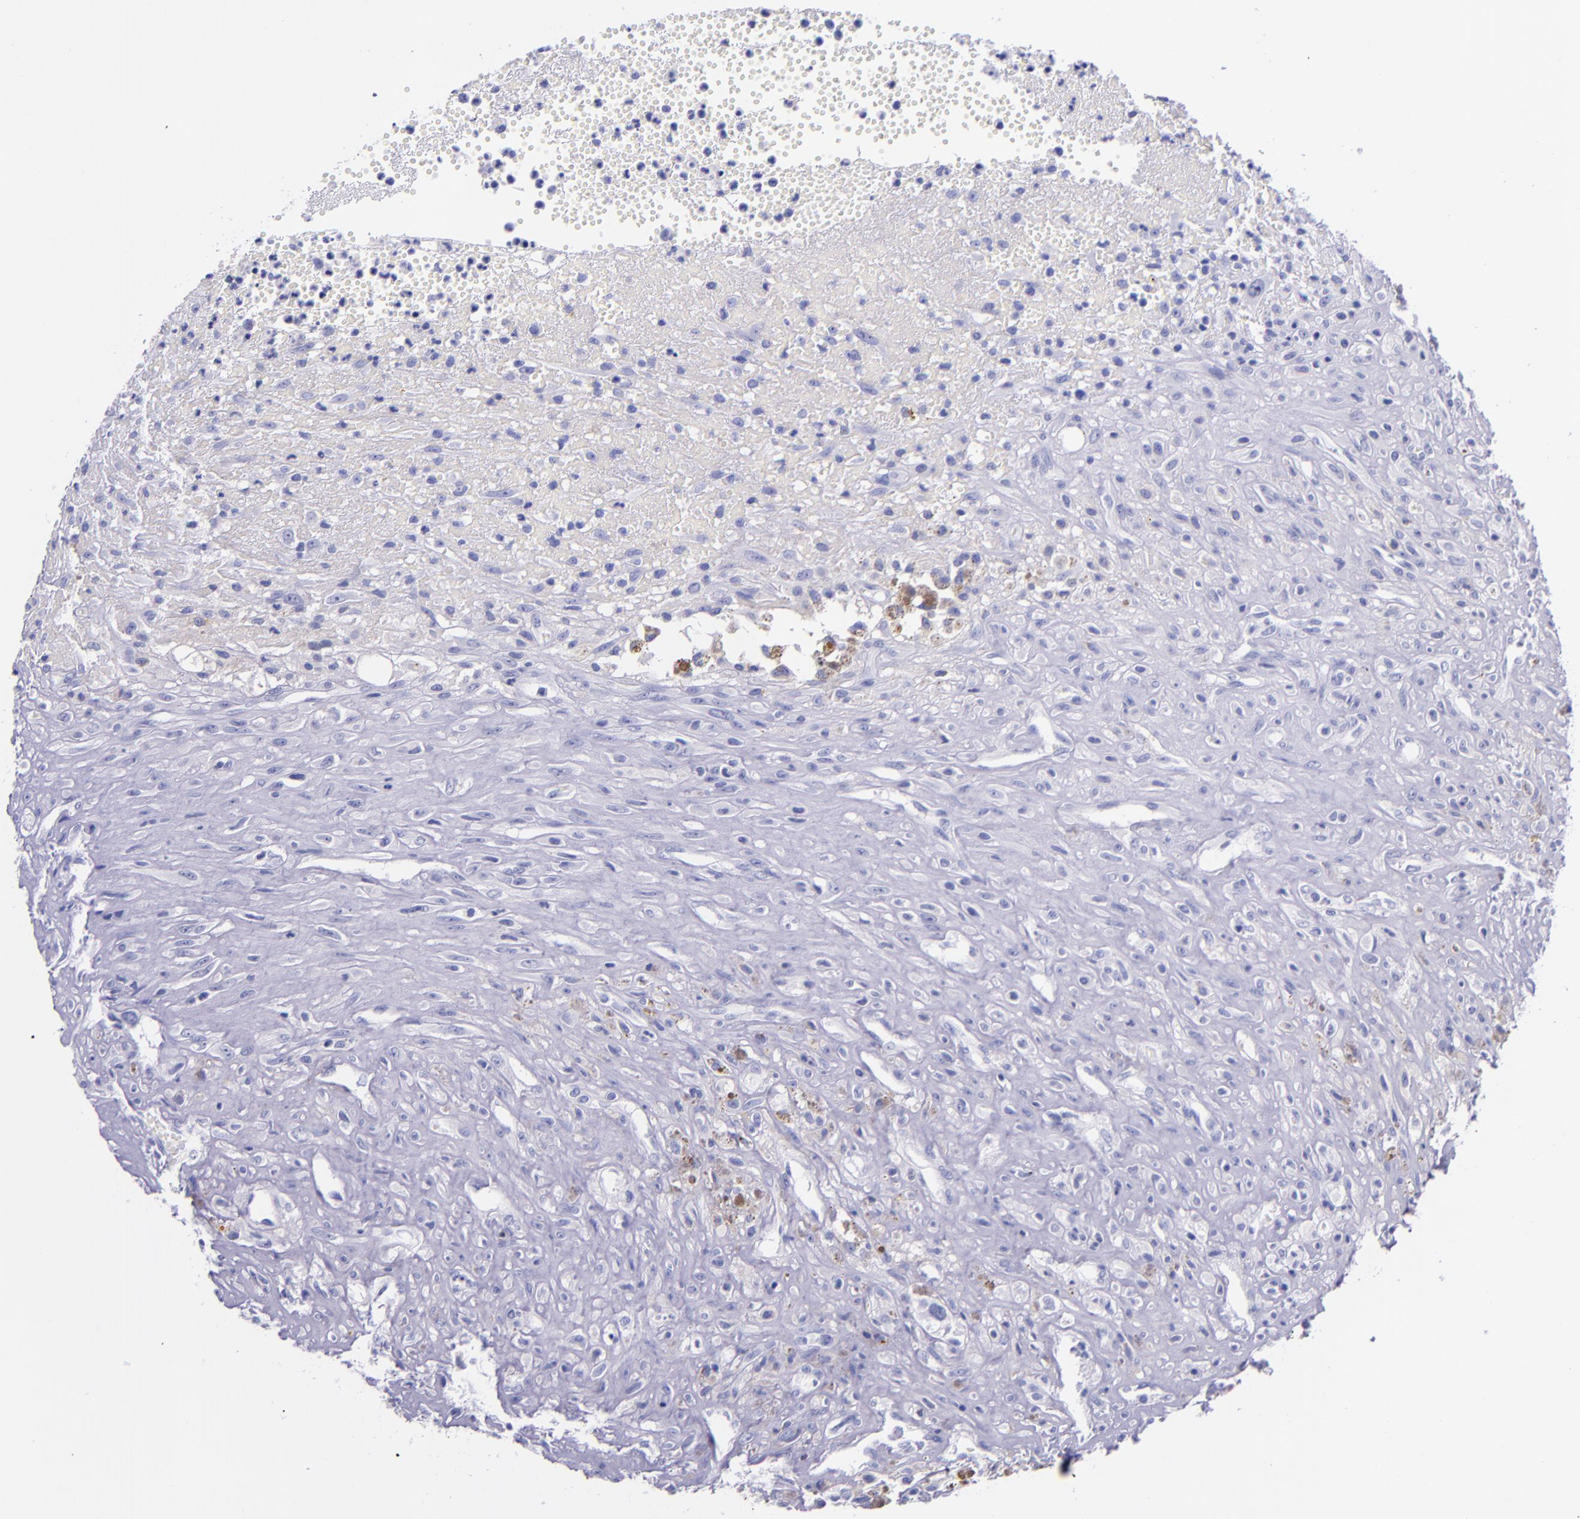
{"staining": {"intensity": "negative", "quantity": "none", "location": "none"}, "tissue": "glioma", "cell_type": "Tumor cells", "image_type": "cancer", "snomed": [{"axis": "morphology", "description": "Glioma, malignant, High grade"}, {"axis": "topography", "description": "Brain"}], "caption": "A high-resolution histopathology image shows IHC staining of glioma, which reveals no significant positivity in tumor cells.", "gene": "KRT4", "patient": {"sex": "male", "age": 66}}